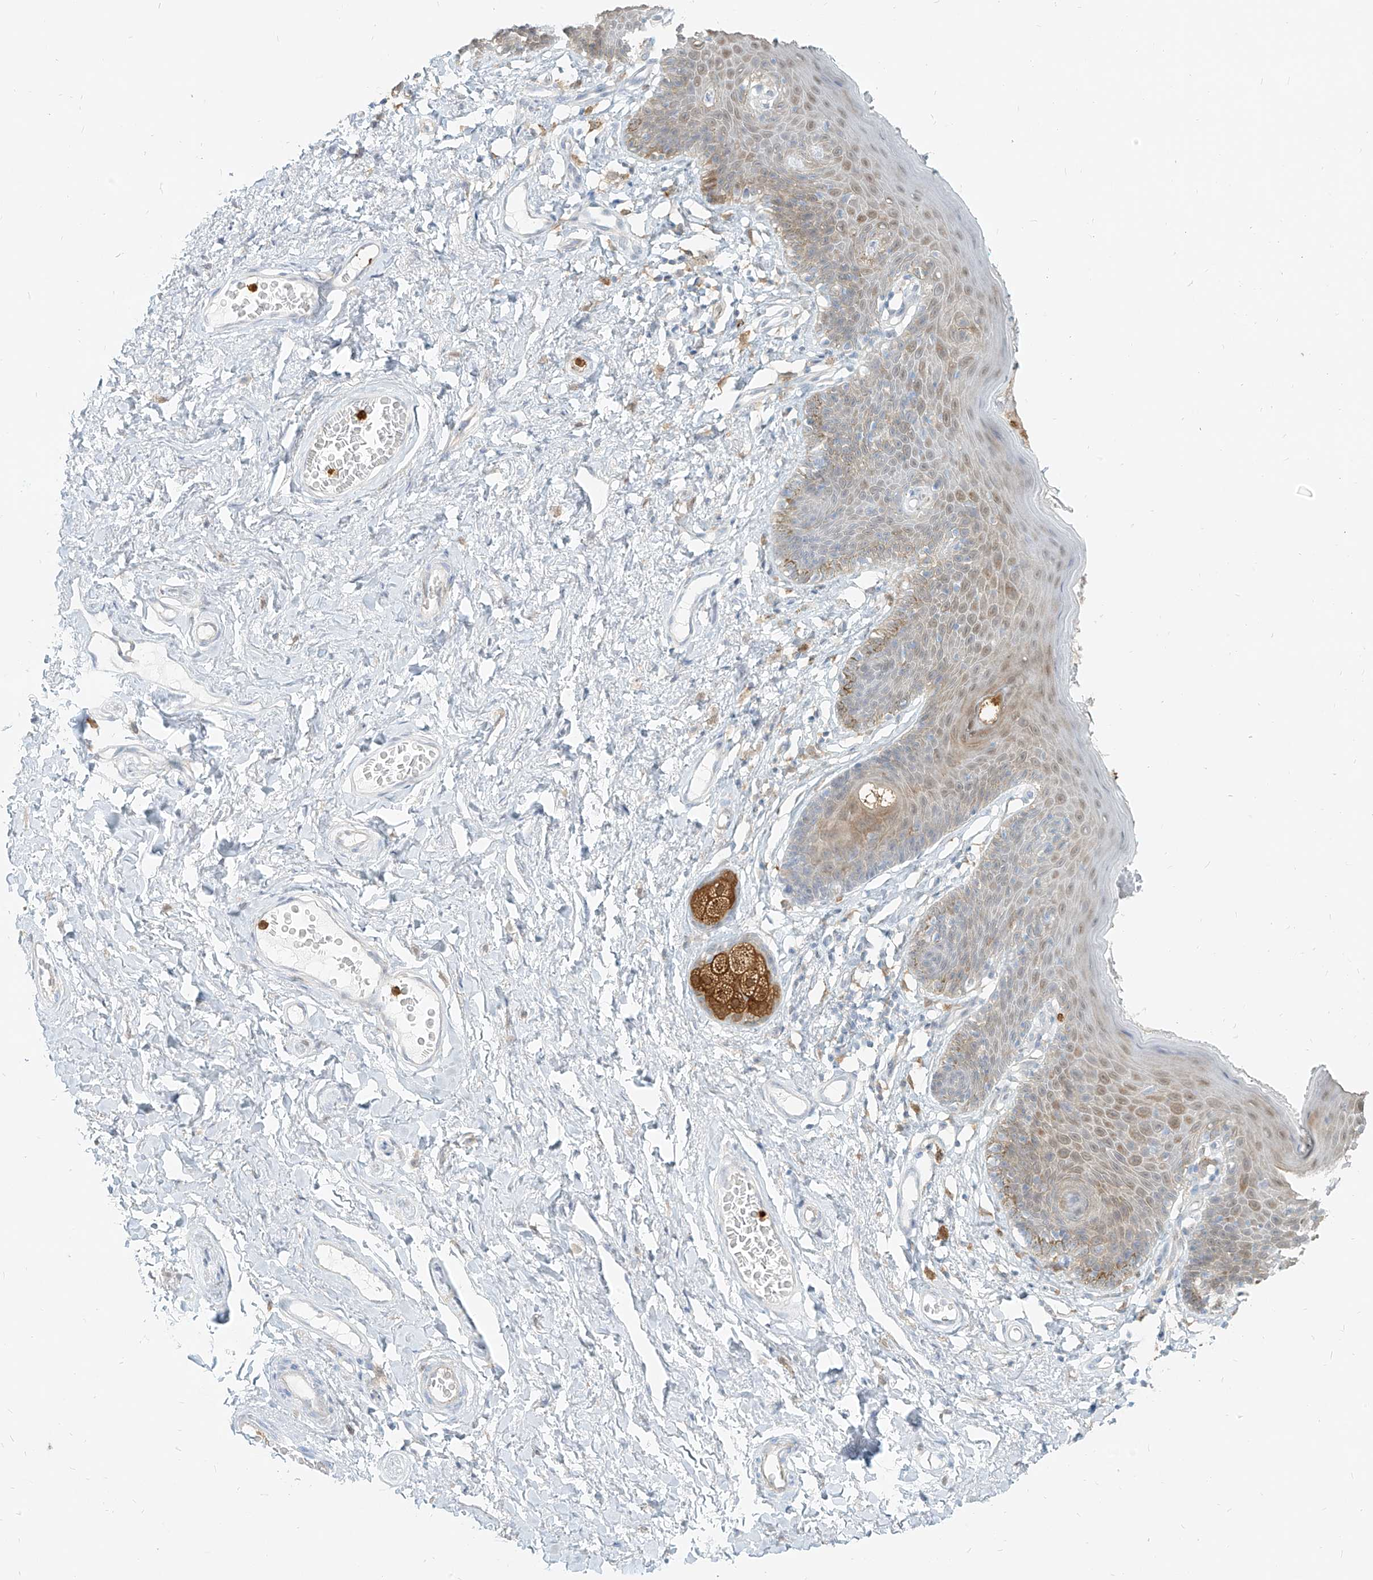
{"staining": {"intensity": "weak", "quantity": ">75%", "location": "cytoplasmic/membranous,nuclear"}, "tissue": "skin", "cell_type": "Epidermal cells", "image_type": "normal", "snomed": [{"axis": "morphology", "description": "Normal tissue, NOS"}, {"axis": "topography", "description": "Vulva"}], "caption": "The immunohistochemical stain highlights weak cytoplasmic/membranous,nuclear staining in epidermal cells of unremarkable skin.", "gene": "PGD", "patient": {"sex": "female", "age": 66}}